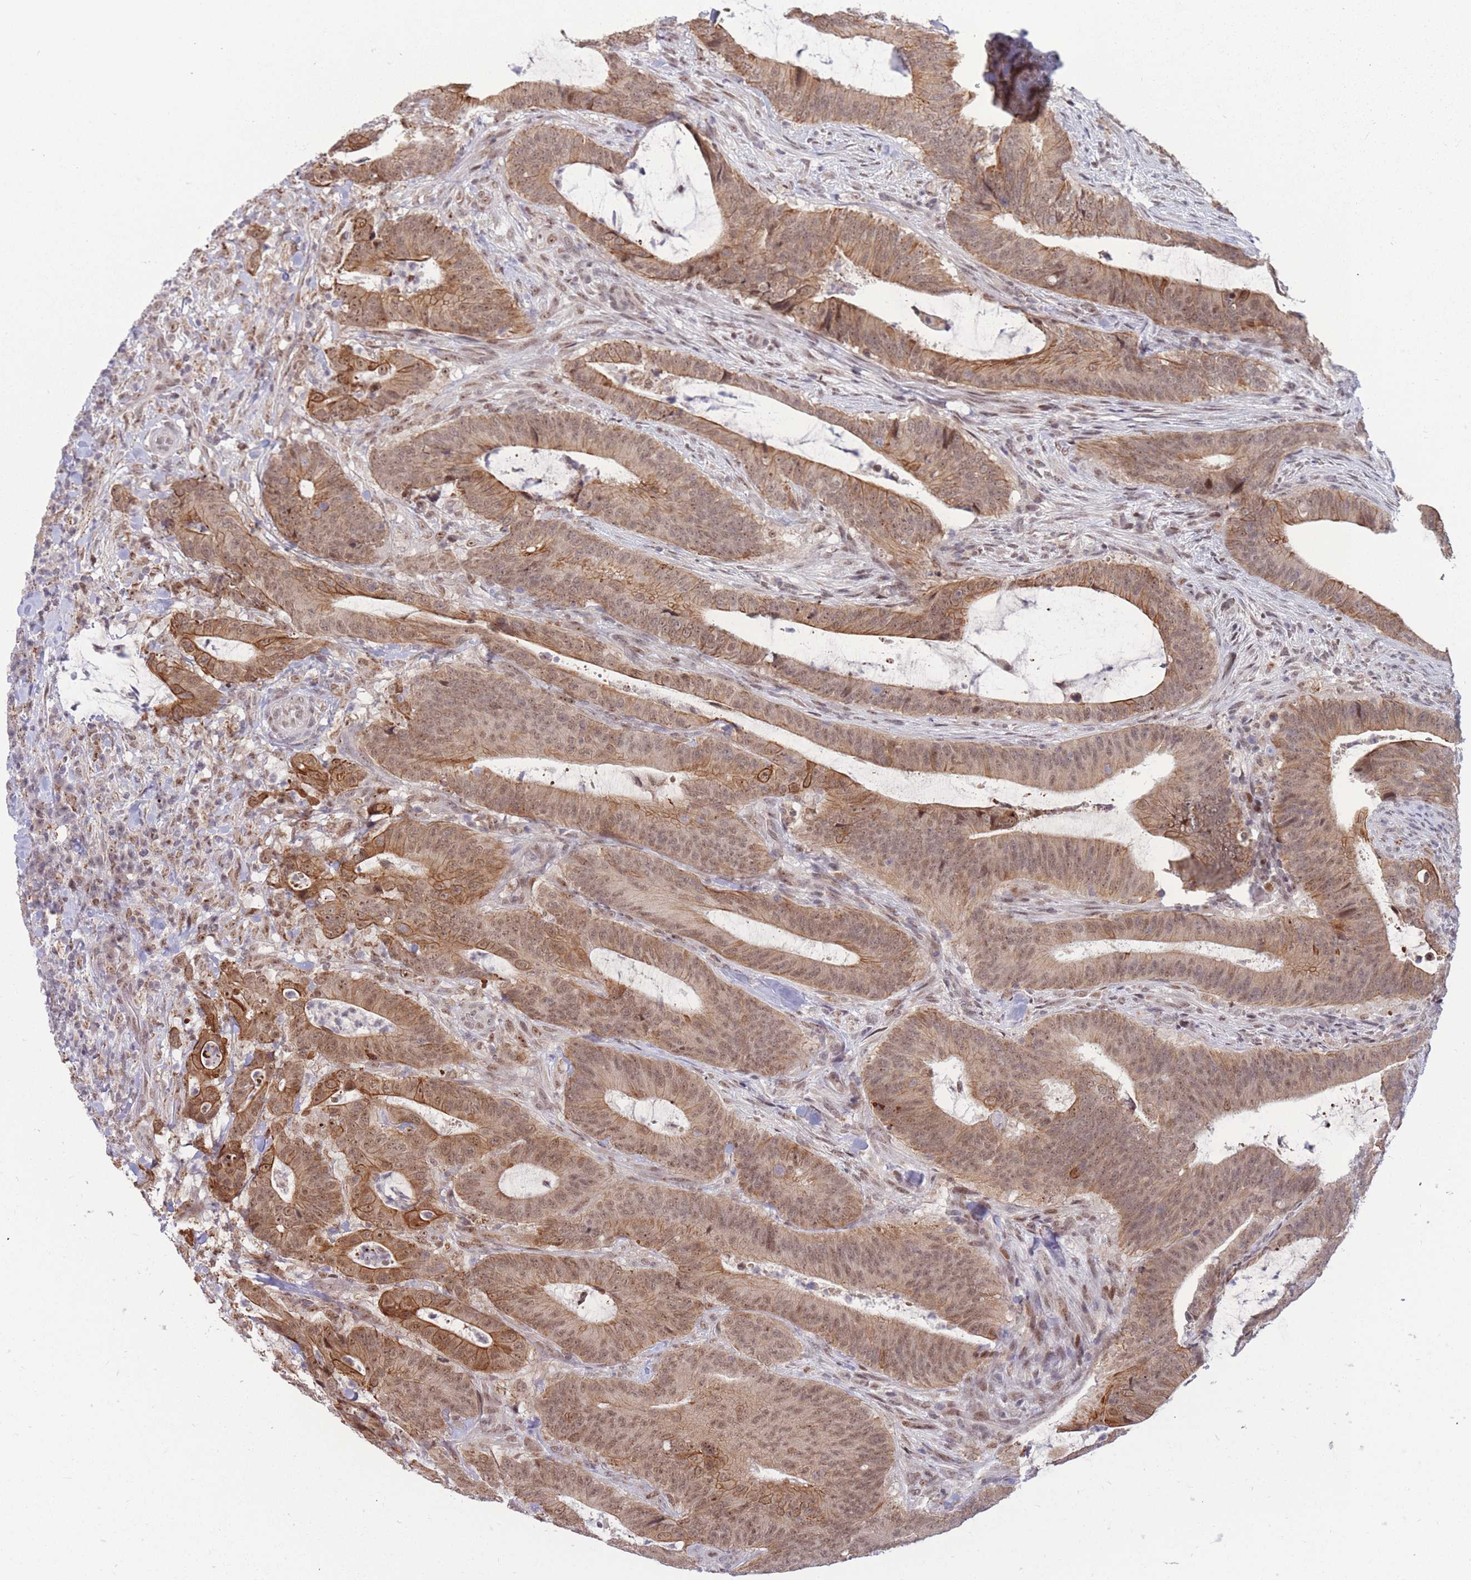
{"staining": {"intensity": "moderate", "quantity": ">75%", "location": "cytoplasmic/membranous,nuclear"}, "tissue": "colorectal cancer", "cell_type": "Tumor cells", "image_type": "cancer", "snomed": [{"axis": "morphology", "description": "Adenocarcinoma, NOS"}, {"axis": "topography", "description": "Colon"}], "caption": "Adenocarcinoma (colorectal) stained with a protein marker exhibits moderate staining in tumor cells.", "gene": "TARBP2", "patient": {"sex": "female", "age": 43}}